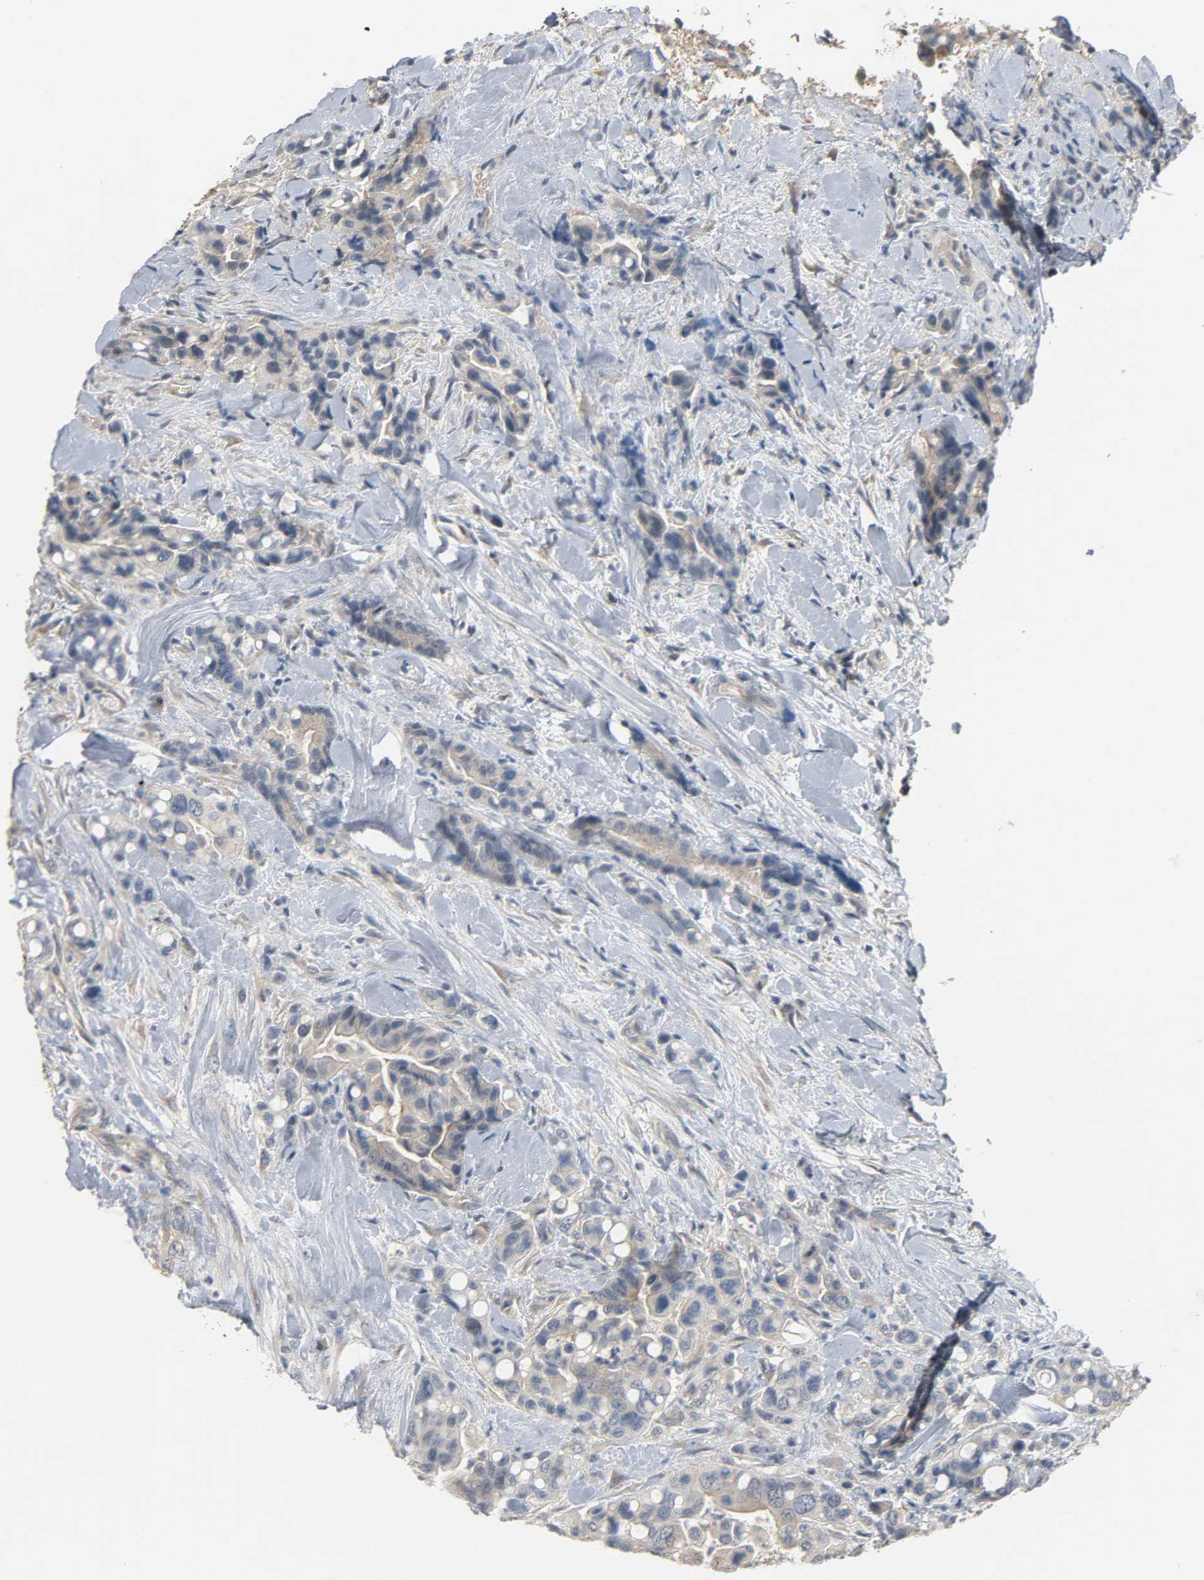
{"staining": {"intensity": "weak", "quantity": ">75%", "location": "cytoplasmic/membranous"}, "tissue": "colorectal cancer", "cell_type": "Tumor cells", "image_type": "cancer", "snomed": [{"axis": "morphology", "description": "Normal tissue, NOS"}, {"axis": "morphology", "description": "Adenocarcinoma, NOS"}, {"axis": "topography", "description": "Colon"}], "caption": "About >75% of tumor cells in human colorectal cancer (adenocarcinoma) display weak cytoplasmic/membranous protein positivity as visualized by brown immunohistochemical staining.", "gene": "CD4", "patient": {"sex": "male", "age": 82}}